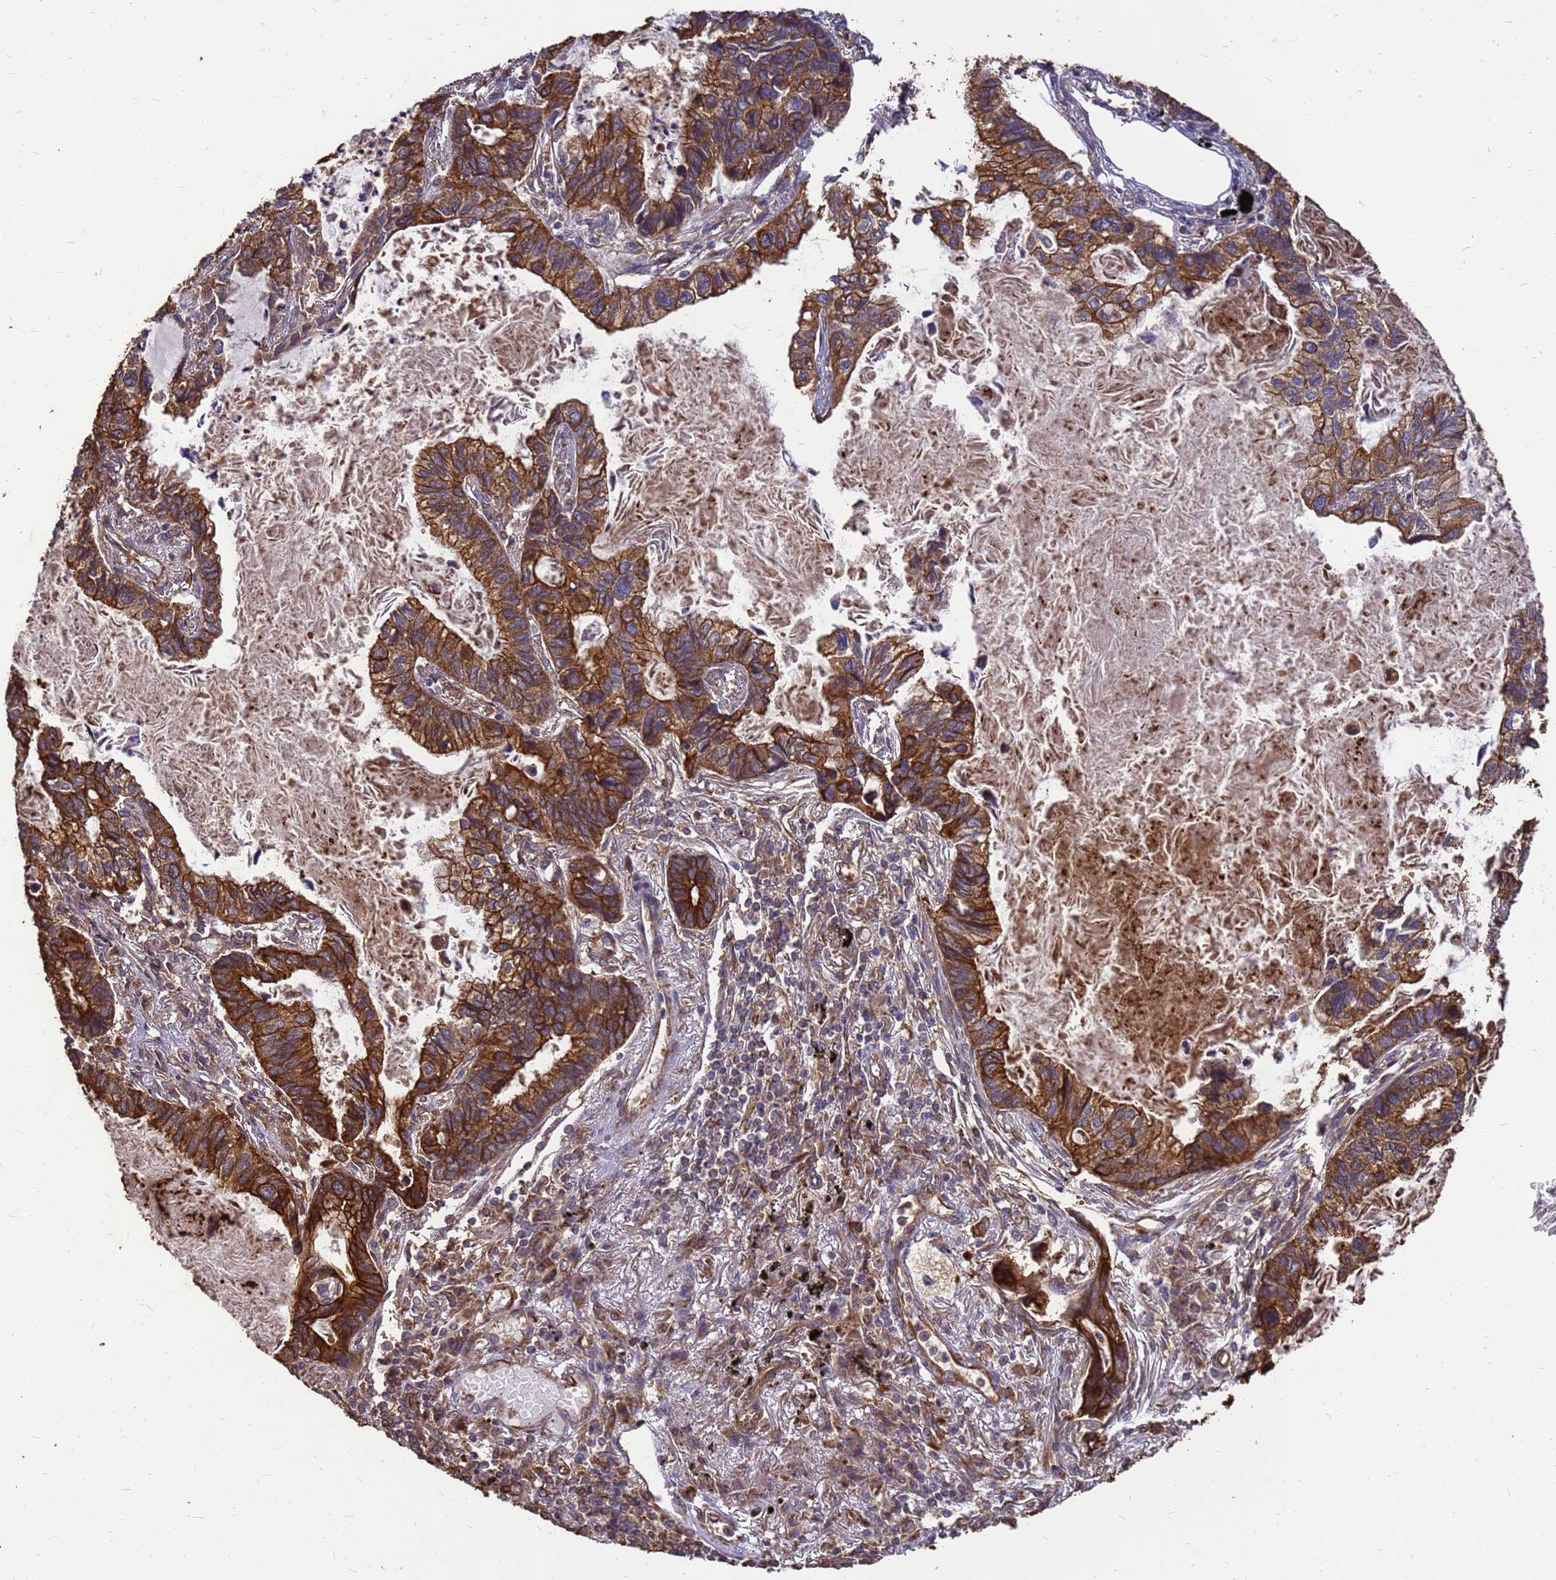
{"staining": {"intensity": "strong", "quantity": ">75%", "location": "cytoplasmic/membranous"}, "tissue": "lung cancer", "cell_type": "Tumor cells", "image_type": "cancer", "snomed": [{"axis": "morphology", "description": "Adenocarcinoma, NOS"}, {"axis": "topography", "description": "Lung"}], "caption": "This is a photomicrograph of immunohistochemistry (IHC) staining of lung cancer, which shows strong expression in the cytoplasmic/membranous of tumor cells.", "gene": "ZNF618", "patient": {"sex": "male", "age": 67}}